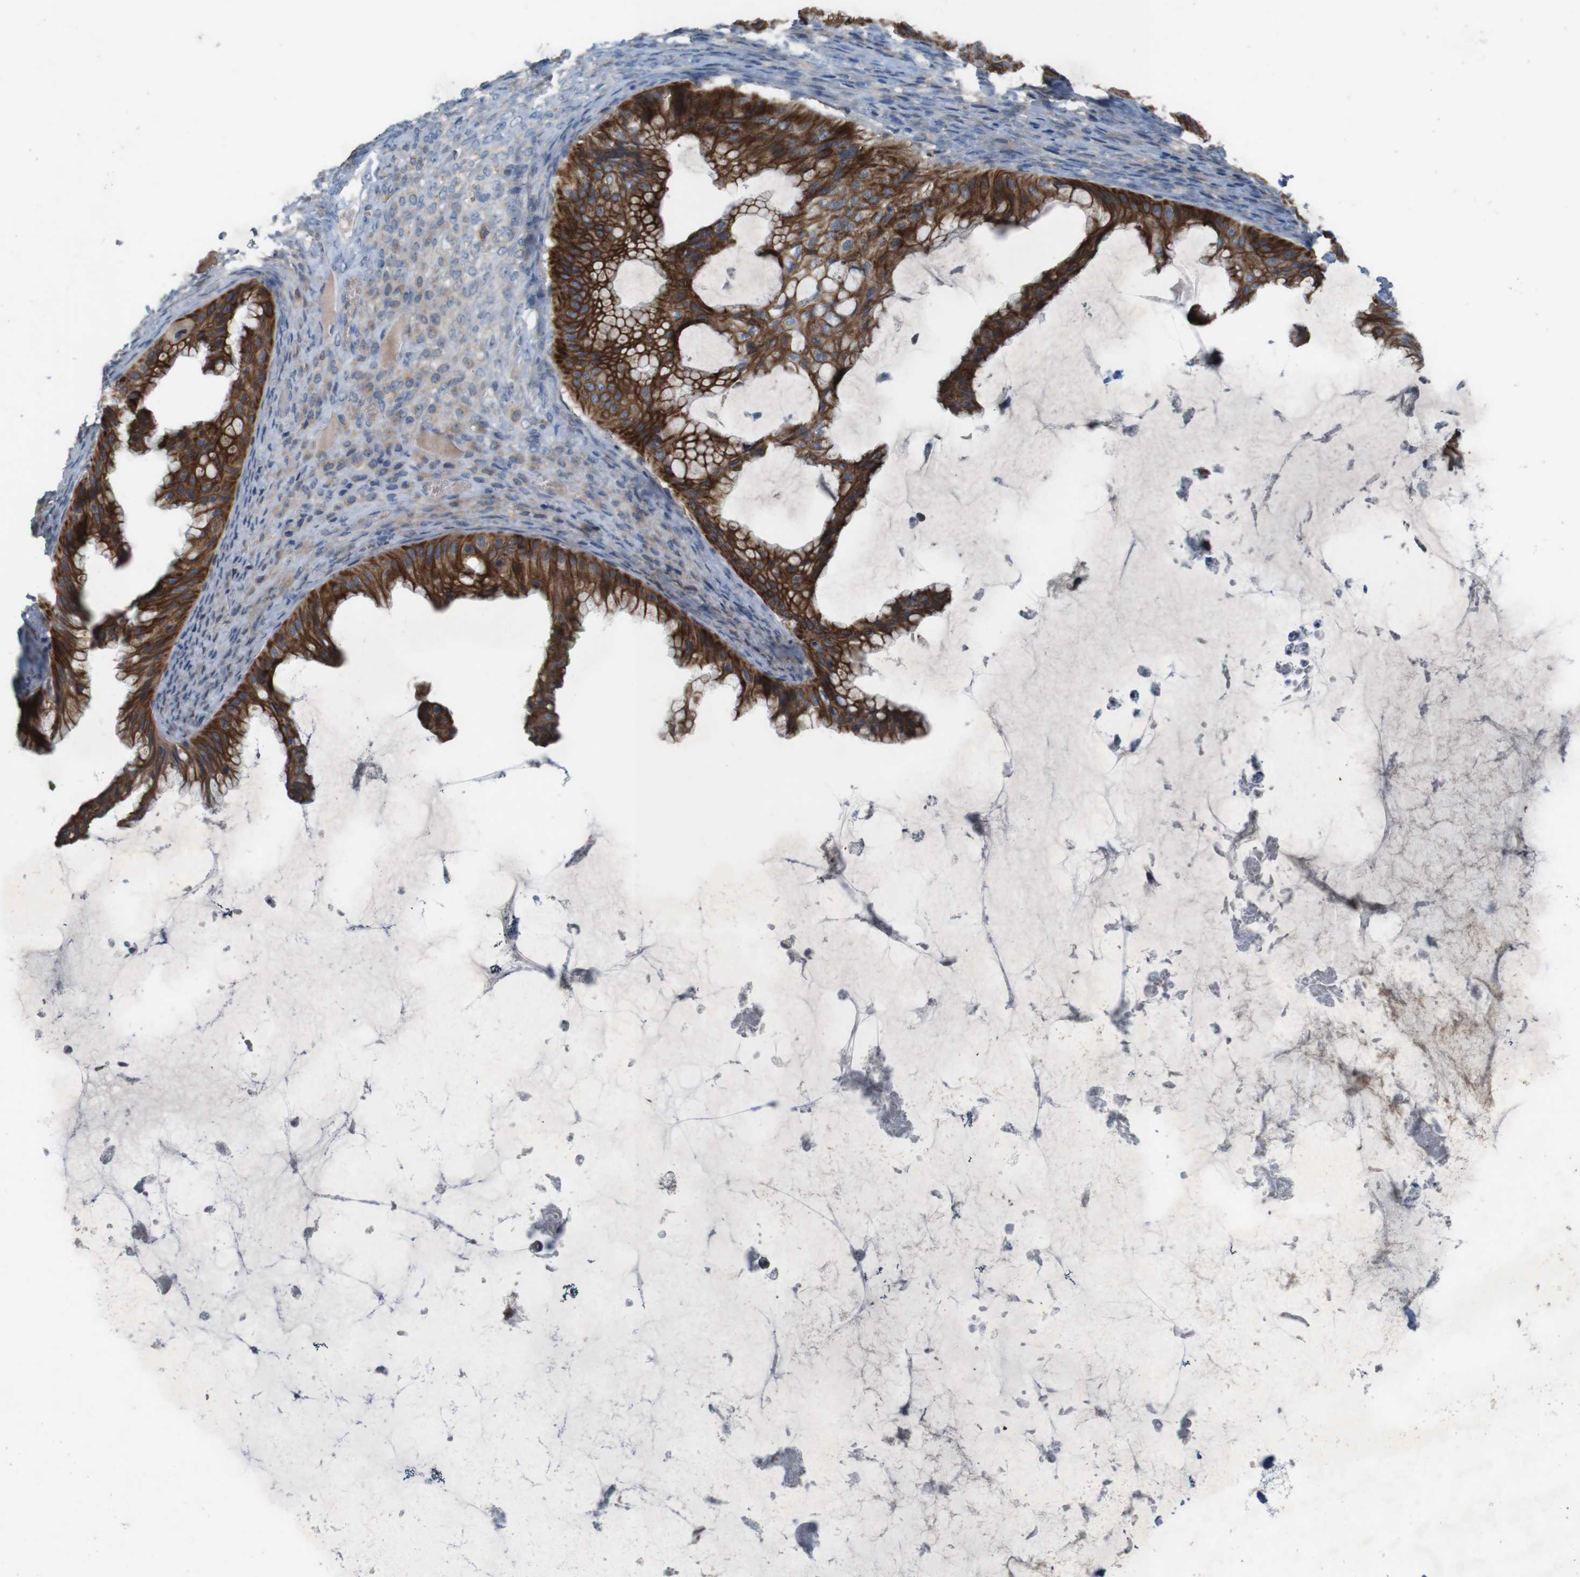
{"staining": {"intensity": "strong", "quantity": ">75%", "location": "cytoplasmic/membranous"}, "tissue": "ovarian cancer", "cell_type": "Tumor cells", "image_type": "cancer", "snomed": [{"axis": "morphology", "description": "Cystadenocarcinoma, mucinous, NOS"}, {"axis": "topography", "description": "Ovary"}], "caption": "A high amount of strong cytoplasmic/membranous staining is appreciated in about >75% of tumor cells in ovarian mucinous cystadenocarcinoma tissue.", "gene": "MOGAT3", "patient": {"sex": "female", "age": 61}}